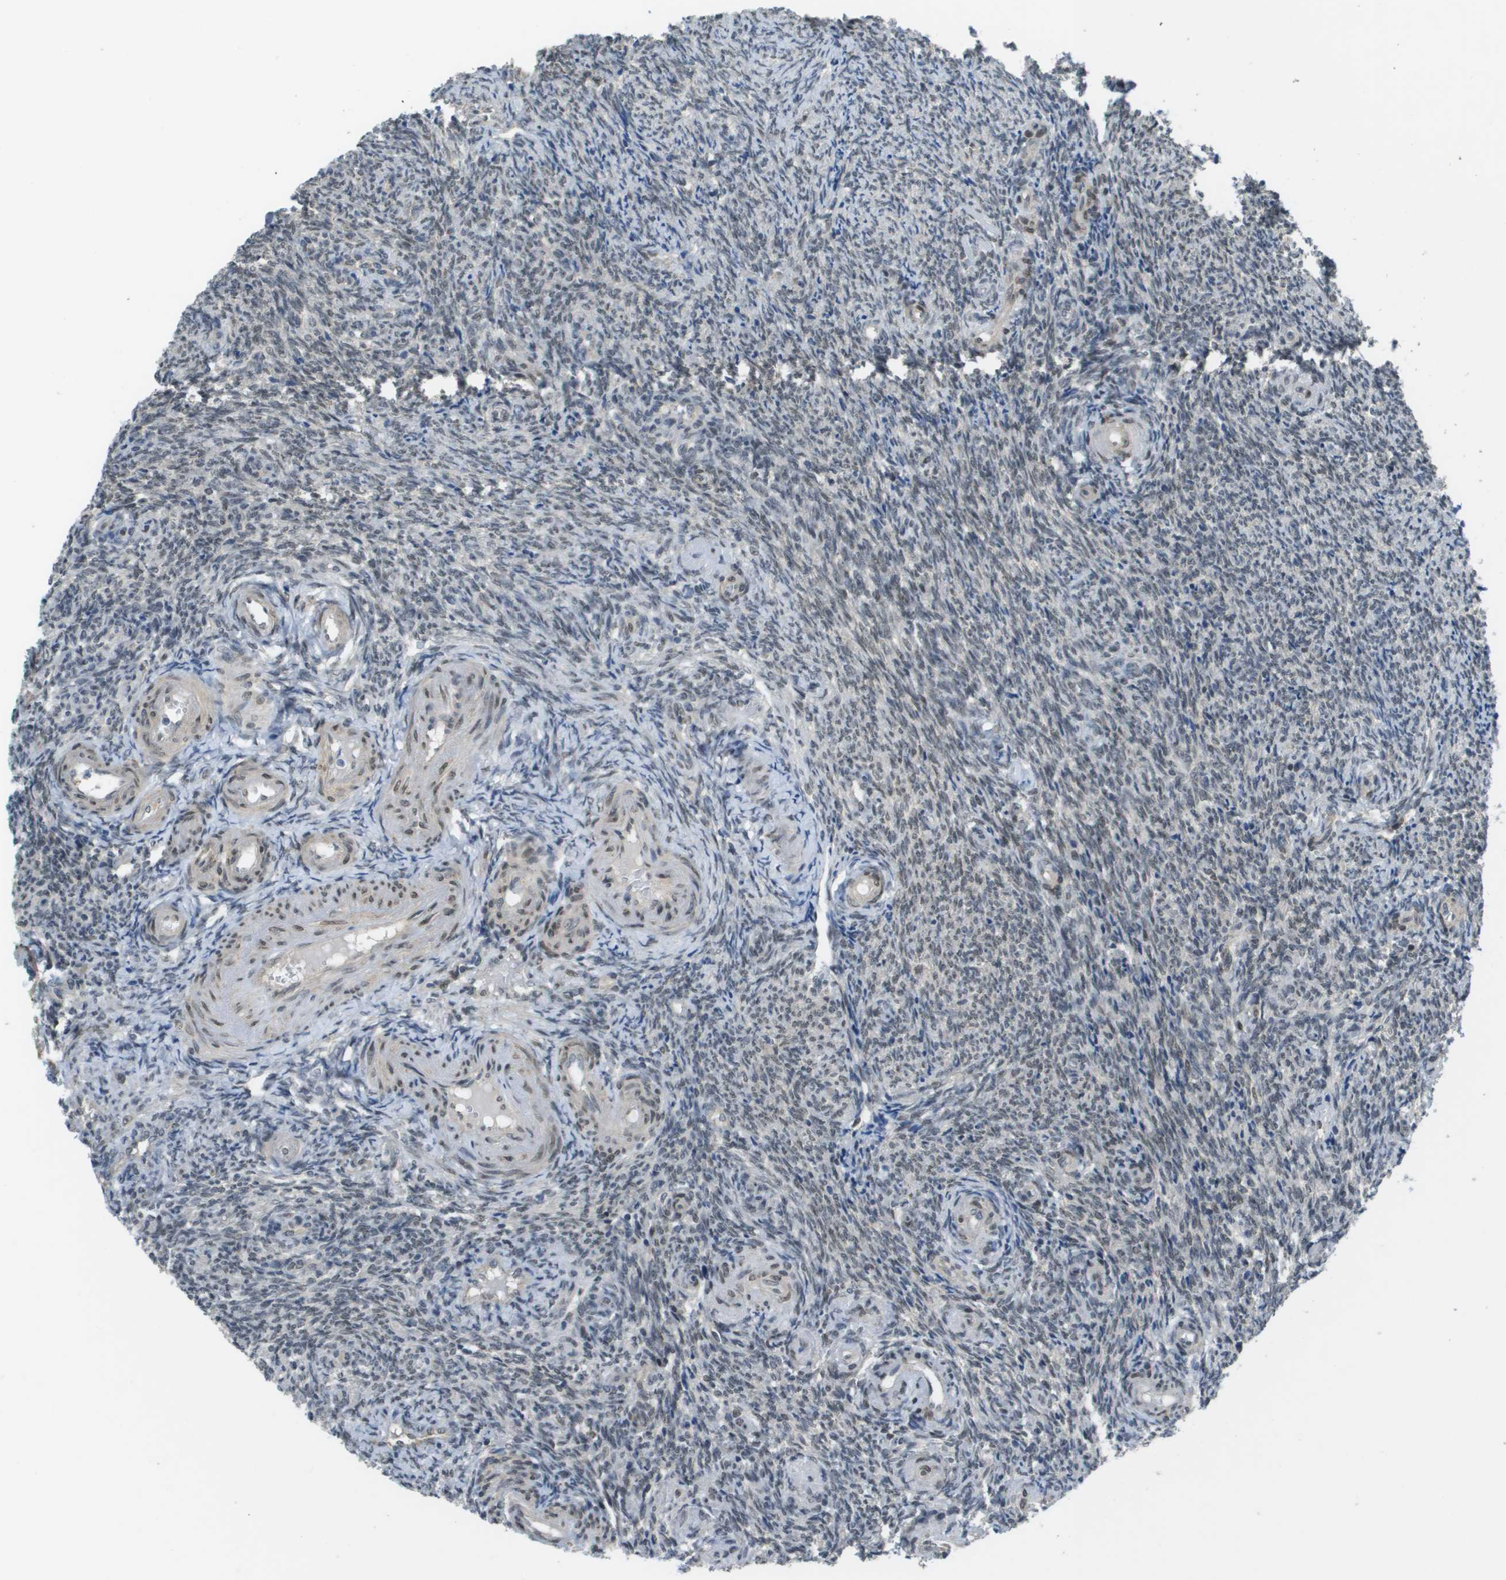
{"staining": {"intensity": "moderate", "quantity": "<25%", "location": "nuclear"}, "tissue": "ovary", "cell_type": "Ovarian stroma cells", "image_type": "normal", "snomed": [{"axis": "morphology", "description": "Normal tissue, NOS"}, {"axis": "topography", "description": "Ovary"}], "caption": "Ovary stained with a brown dye exhibits moderate nuclear positive positivity in approximately <25% of ovarian stroma cells.", "gene": "ARID1B", "patient": {"sex": "female", "age": 41}}